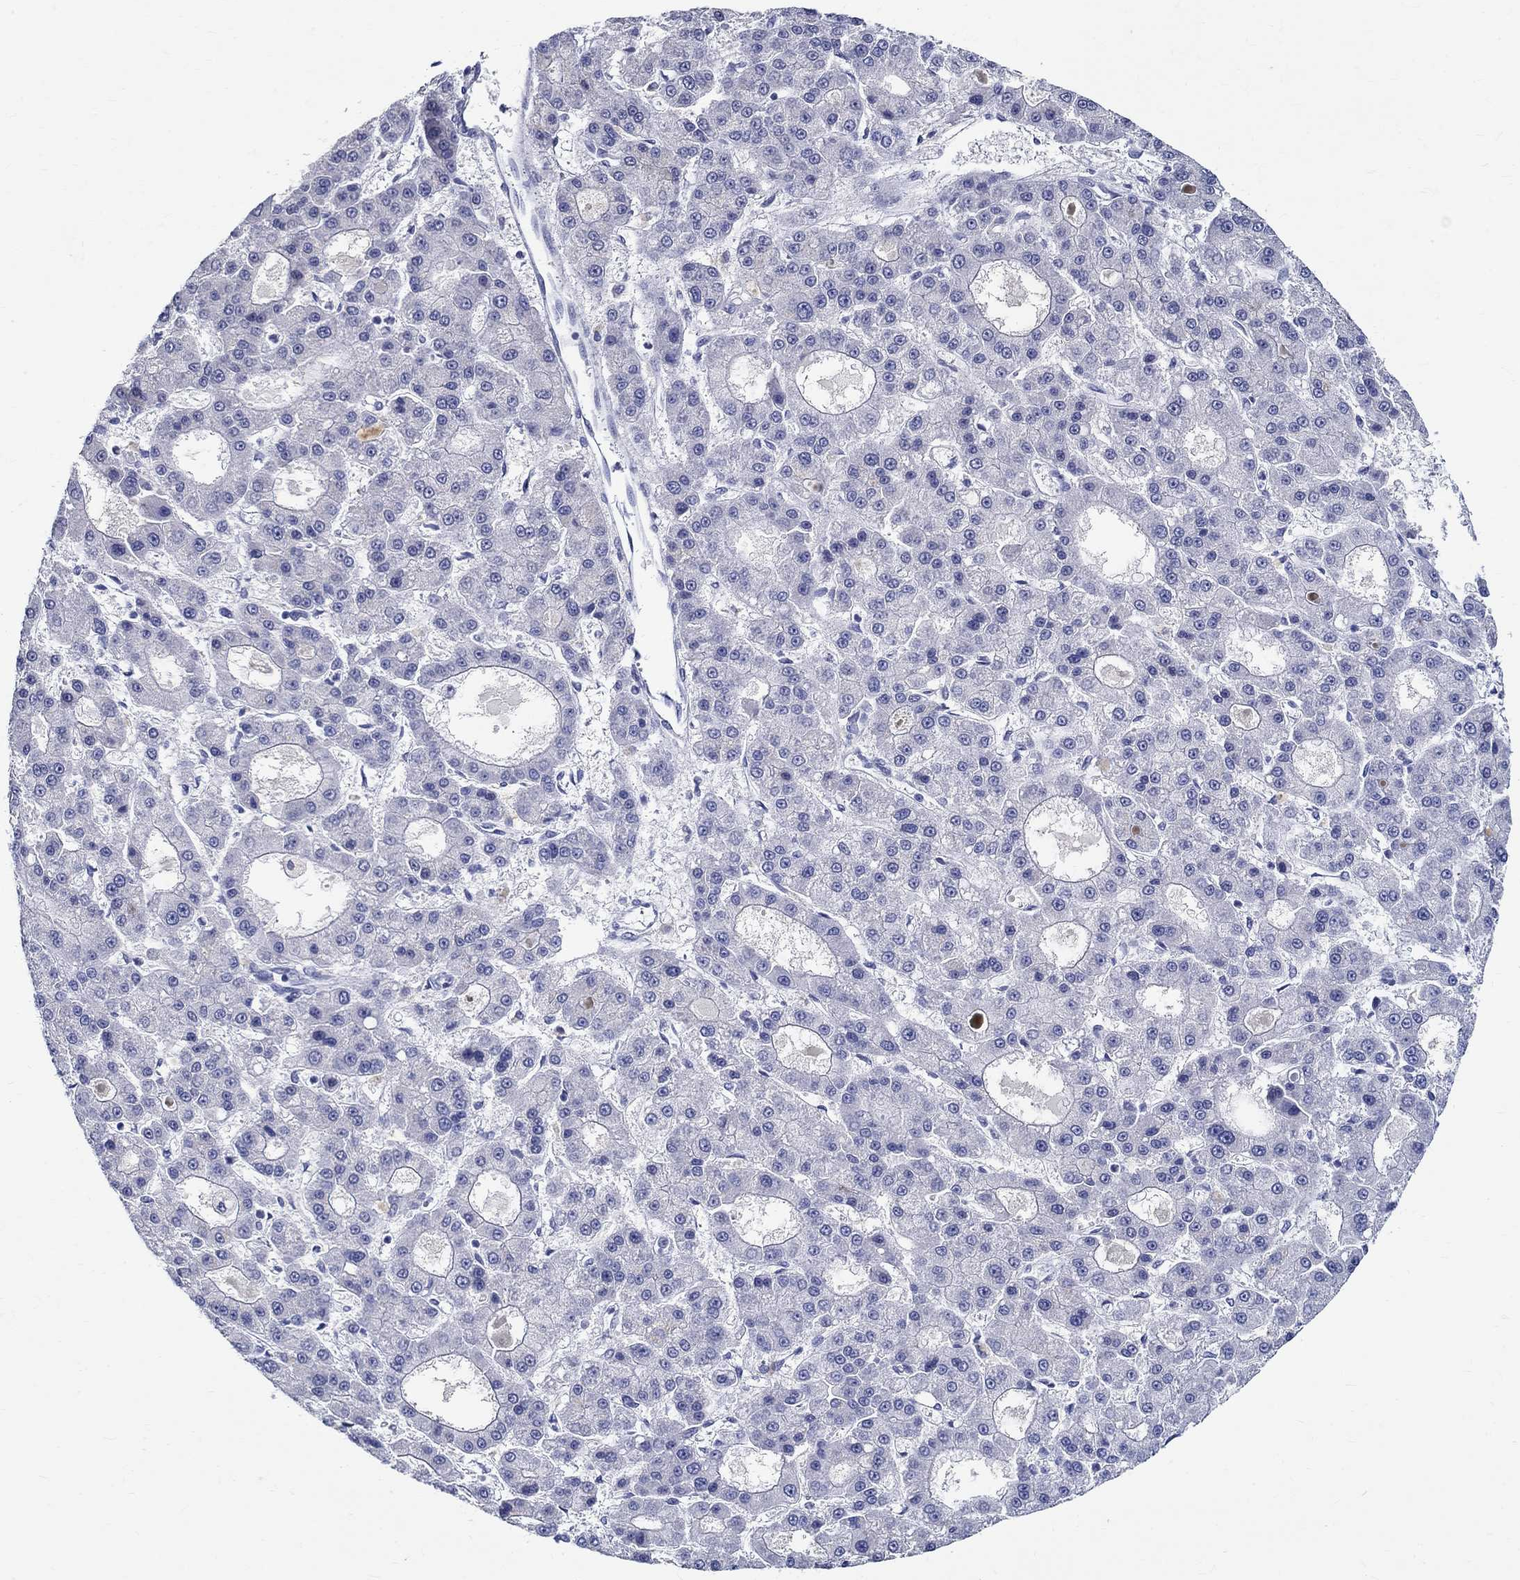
{"staining": {"intensity": "negative", "quantity": "none", "location": "none"}, "tissue": "liver cancer", "cell_type": "Tumor cells", "image_type": "cancer", "snomed": [{"axis": "morphology", "description": "Carcinoma, Hepatocellular, NOS"}, {"axis": "topography", "description": "Liver"}], "caption": "Immunohistochemistry (IHC) of hepatocellular carcinoma (liver) exhibits no positivity in tumor cells.", "gene": "CETN1", "patient": {"sex": "male", "age": 70}}